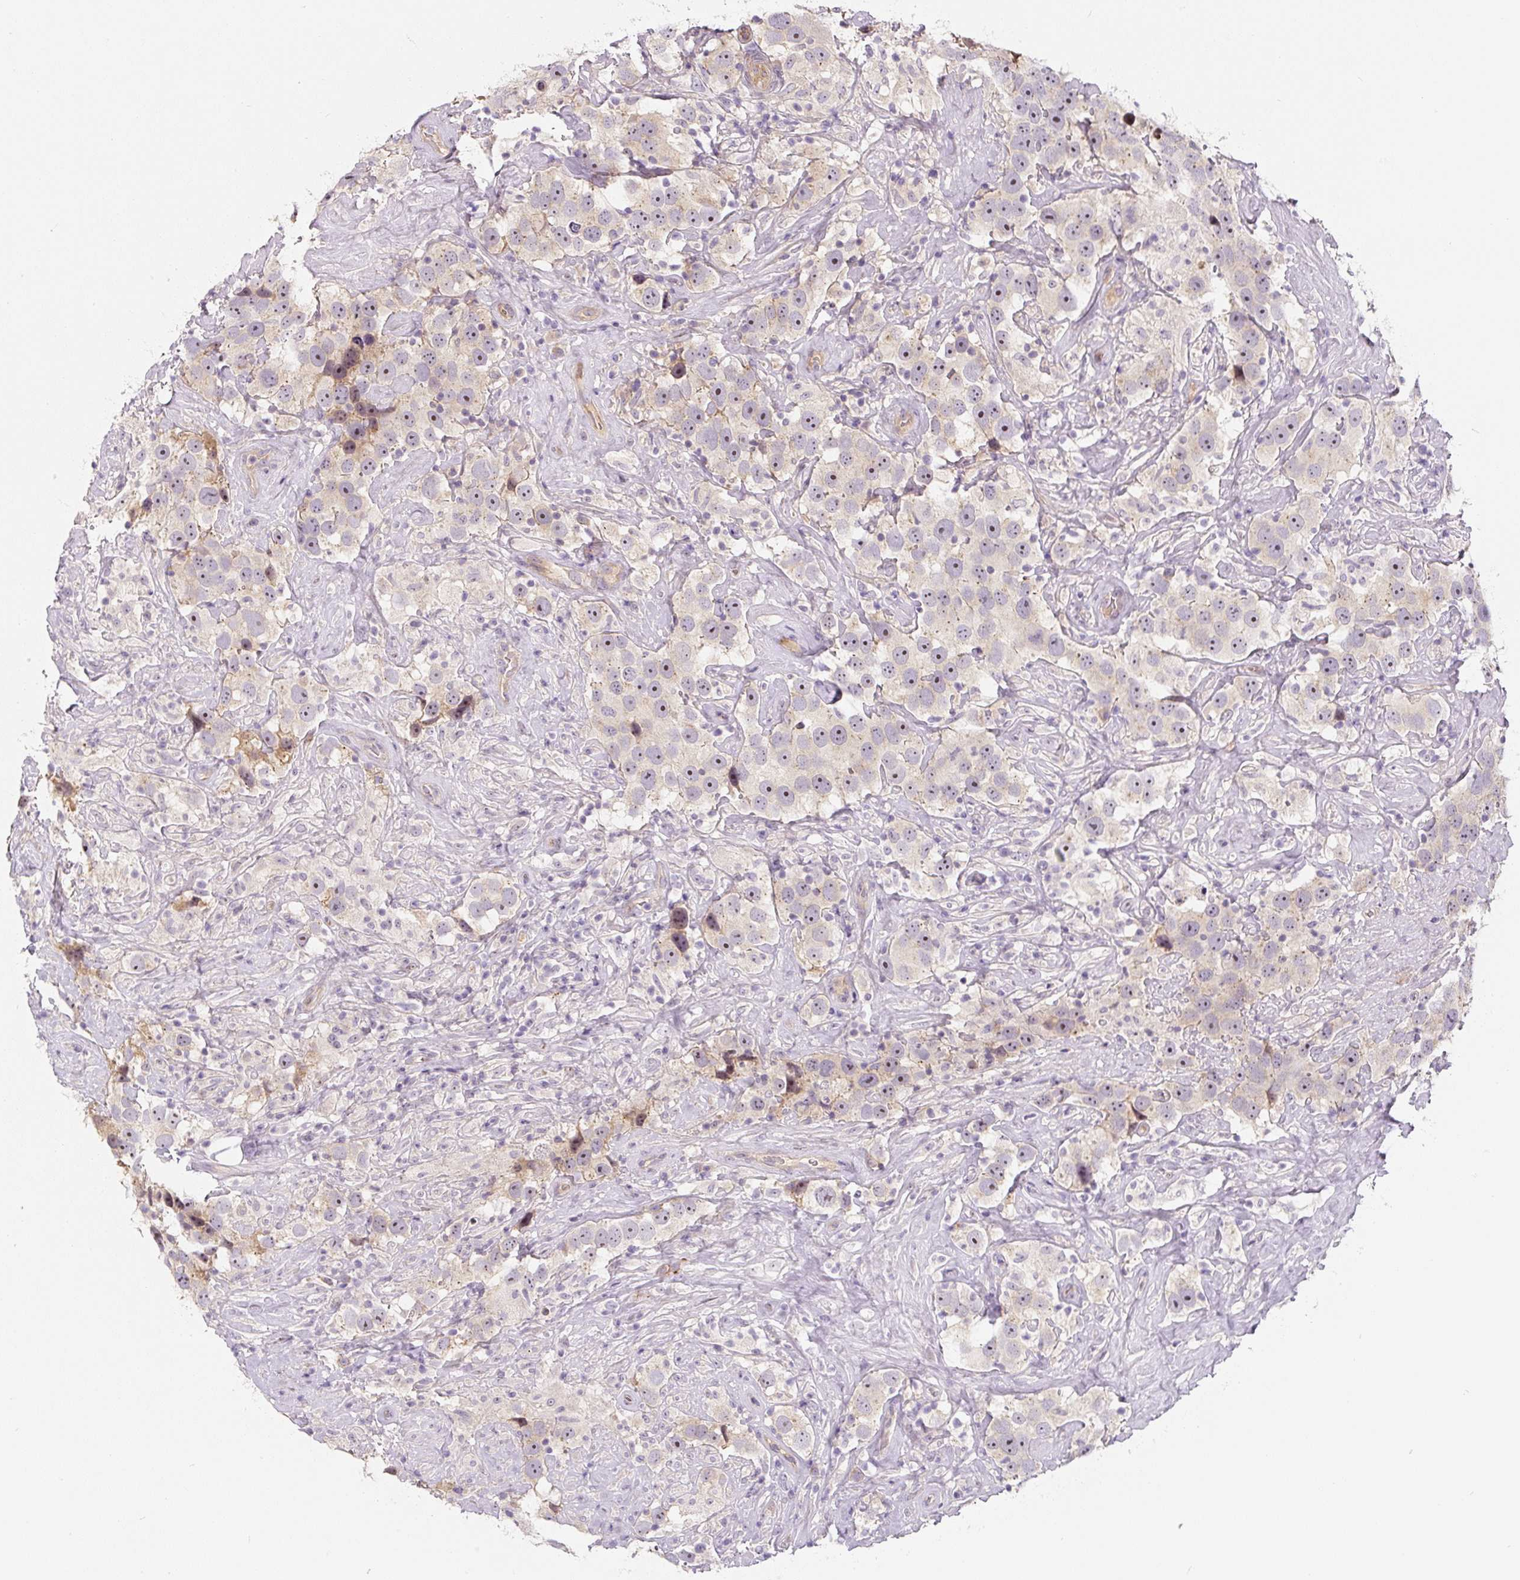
{"staining": {"intensity": "moderate", "quantity": ">75%", "location": "nuclear"}, "tissue": "testis cancer", "cell_type": "Tumor cells", "image_type": "cancer", "snomed": [{"axis": "morphology", "description": "Seminoma, NOS"}, {"axis": "topography", "description": "Testis"}], "caption": "Immunohistochemical staining of human seminoma (testis) shows medium levels of moderate nuclear staining in about >75% of tumor cells.", "gene": "PWWP3B", "patient": {"sex": "male", "age": 49}}